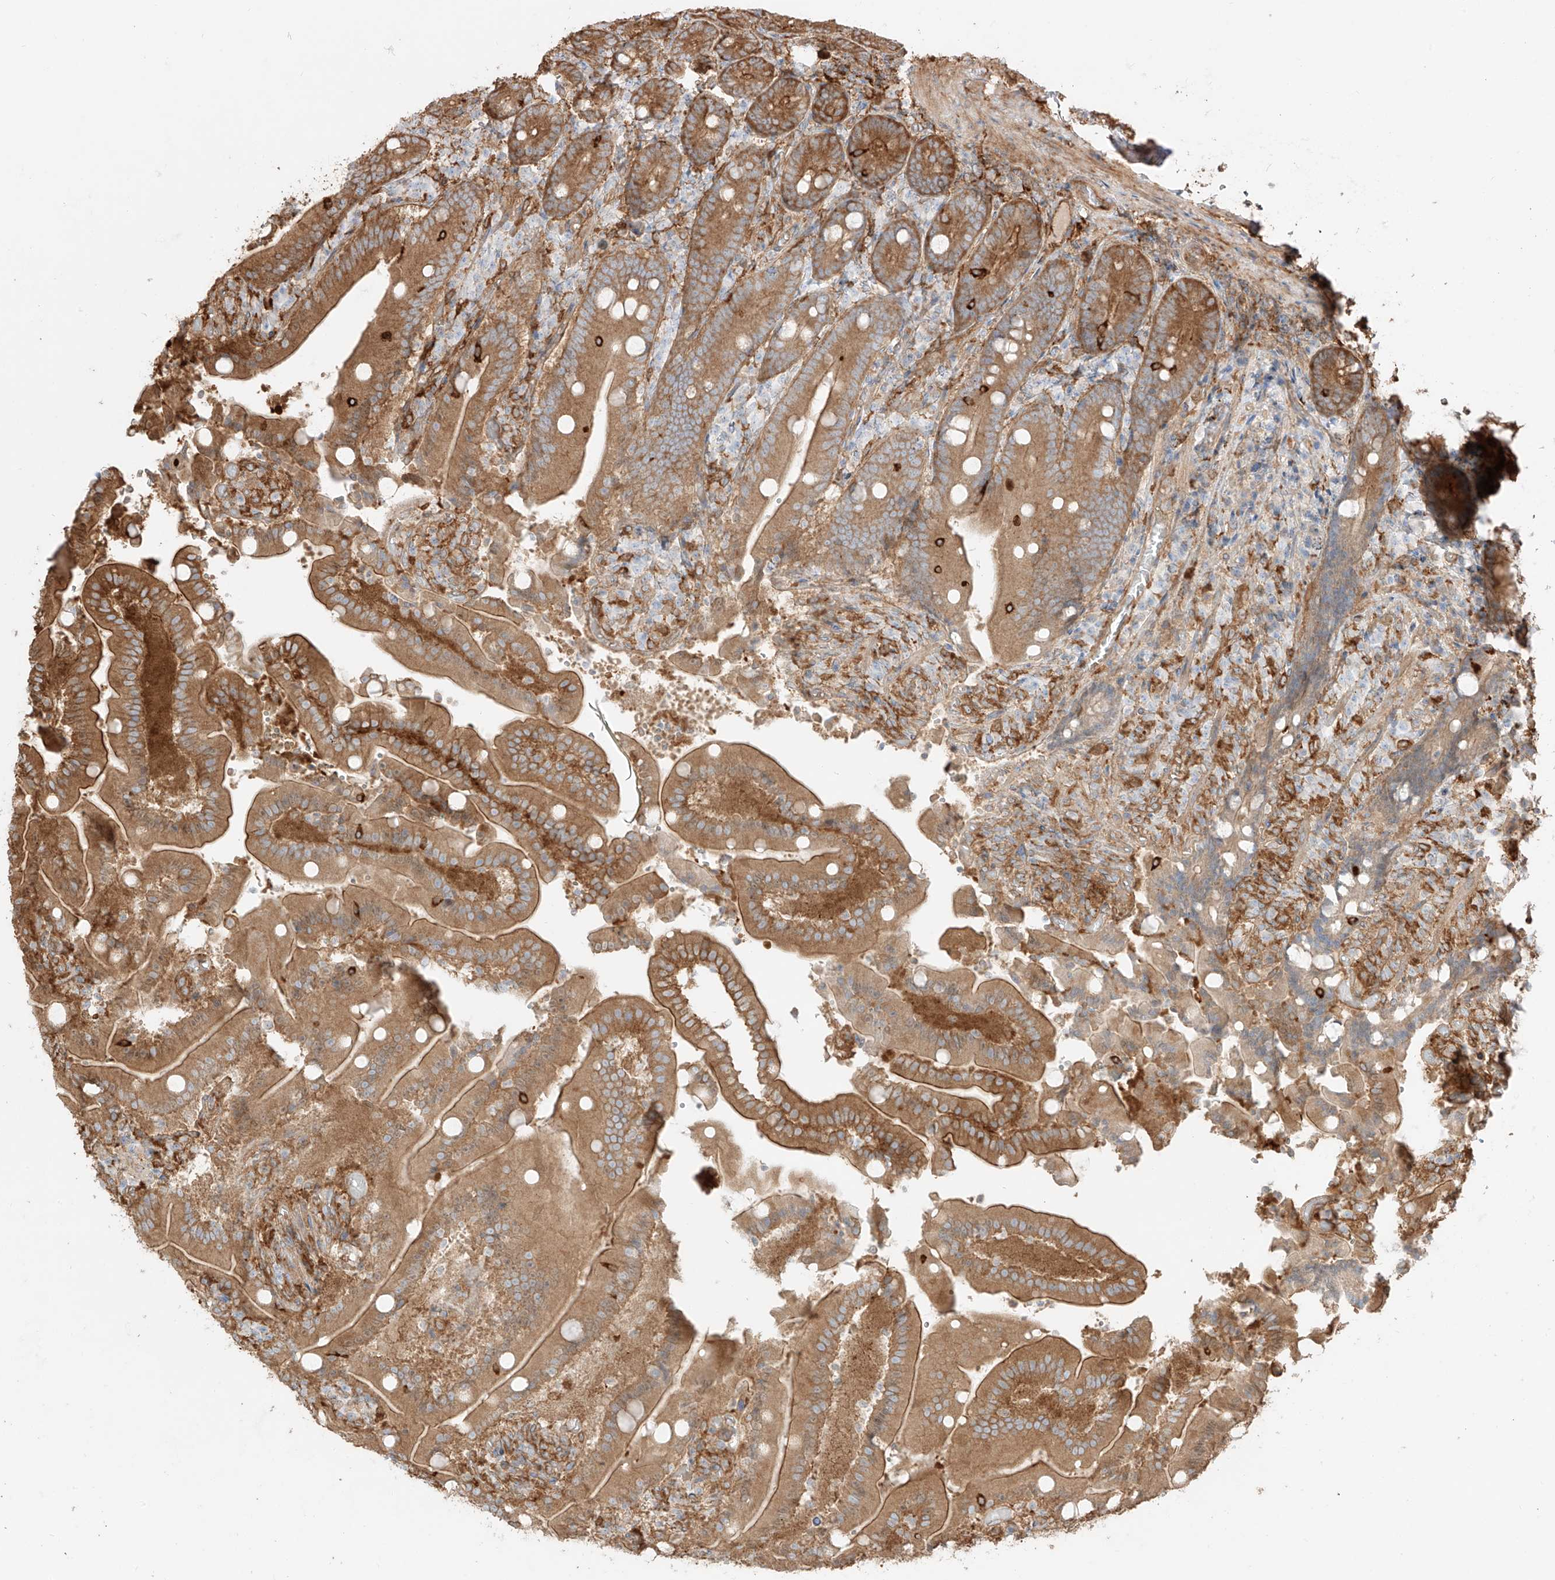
{"staining": {"intensity": "moderate", "quantity": ">75%", "location": "cytoplasmic/membranous"}, "tissue": "duodenum", "cell_type": "Glandular cells", "image_type": "normal", "snomed": [{"axis": "morphology", "description": "Normal tissue, NOS"}, {"axis": "topography", "description": "Duodenum"}], "caption": "This image shows benign duodenum stained with immunohistochemistry (IHC) to label a protein in brown. The cytoplasmic/membranous of glandular cells show moderate positivity for the protein. Nuclei are counter-stained blue.", "gene": "SNX9", "patient": {"sex": "female", "age": 62}}